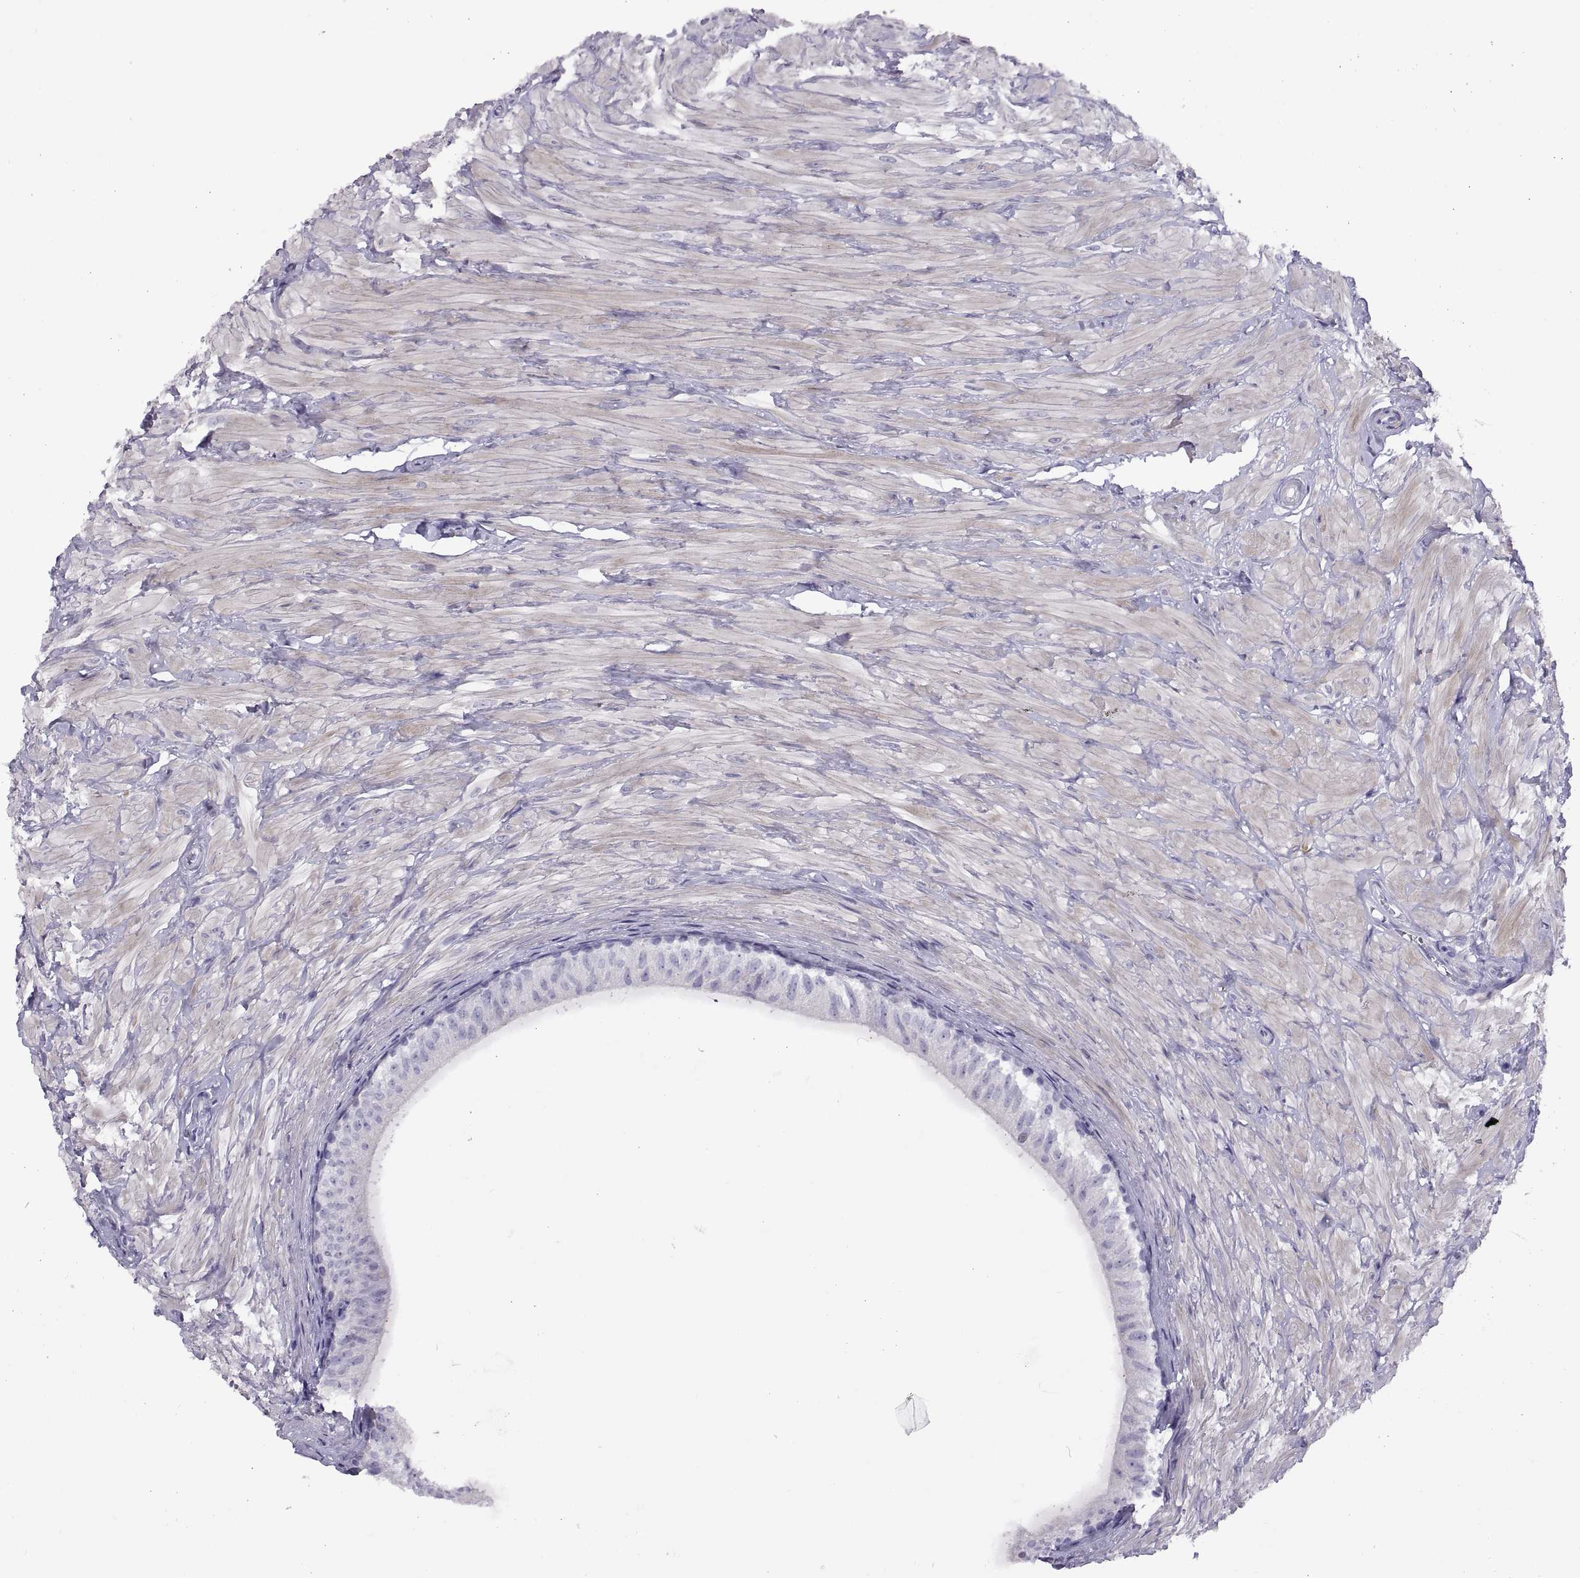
{"staining": {"intensity": "negative", "quantity": "none", "location": "none"}, "tissue": "epididymis", "cell_type": "Glandular cells", "image_type": "normal", "snomed": [{"axis": "morphology", "description": "Normal tissue, NOS"}, {"axis": "topography", "description": "Epididymis"}], "caption": "The photomicrograph shows no significant positivity in glandular cells of epididymis.", "gene": "RGS20", "patient": {"sex": "male", "age": 32}}